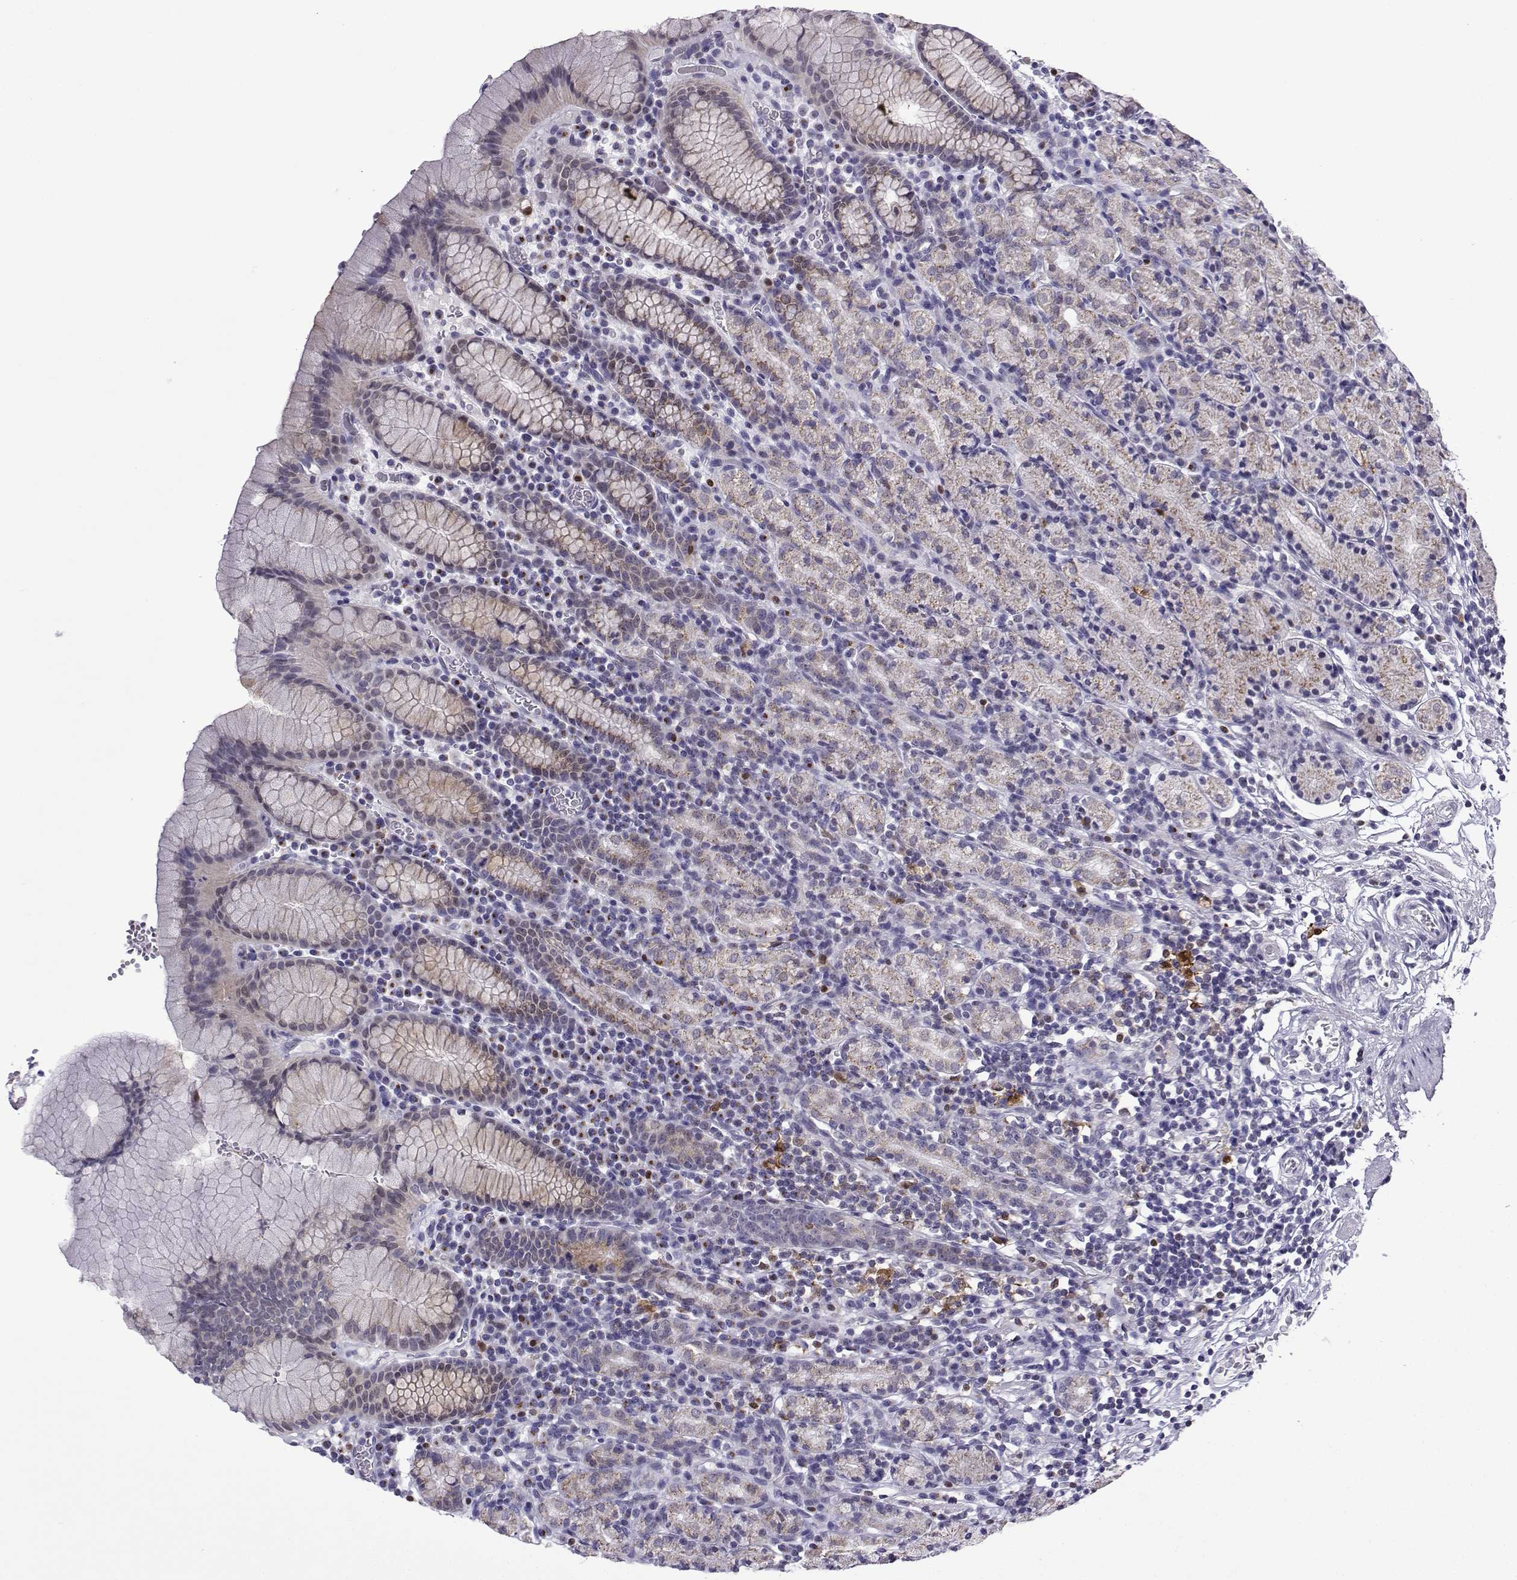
{"staining": {"intensity": "weak", "quantity": "25%-75%", "location": "cytoplasmic/membranous"}, "tissue": "stomach", "cell_type": "Glandular cells", "image_type": "normal", "snomed": [{"axis": "morphology", "description": "Normal tissue, NOS"}, {"axis": "topography", "description": "Stomach, upper"}, {"axis": "topography", "description": "Stomach"}], "caption": "Immunohistochemistry (DAB (3,3'-diaminobenzidine)) staining of normal stomach displays weak cytoplasmic/membranous protein positivity in approximately 25%-75% of glandular cells. (IHC, brightfield microscopy, high magnification).", "gene": "HTR7", "patient": {"sex": "male", "age": 62}}